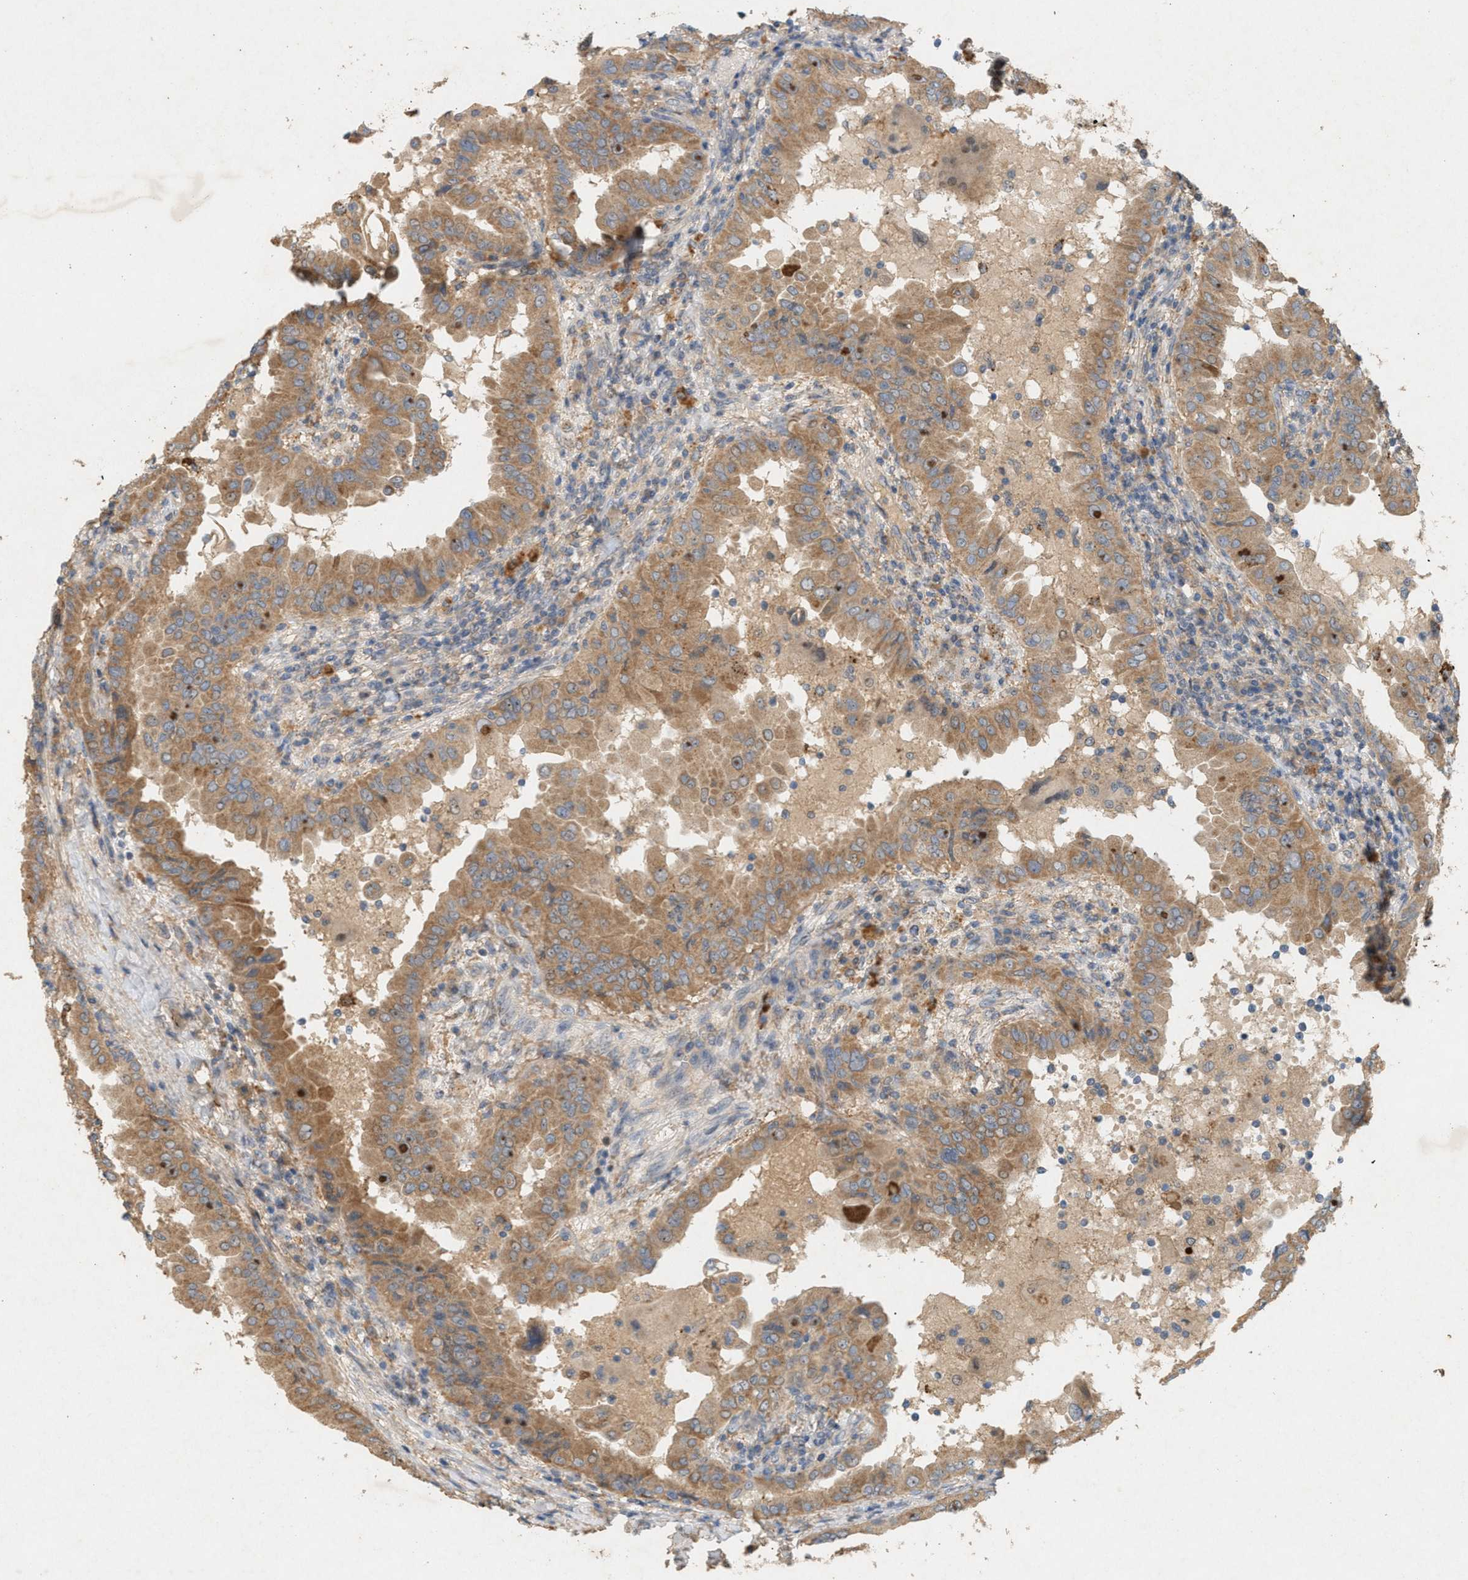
{"staining": {"intensity": "moderate", "quantity": ">75%", "location": "cytoplasmic/membranous"}, "tissue": "thyroid cancer", "cell_type": "Tumor cells", "image_type": "cancer", "snomed": [{"axis": "morphology", "description": "Papillary adenocarcinoma, NOS"}, {"axis": "topography", "description": "Thyroid gland"}], "caption": "Tumor cells show medium levels of moderate cytoplasmic/membranous positivity in approximately >75% of cells in human thyroid cancer. The protein is stained brown, and the nuclei are stained in blue (DAB (3,3'-diaminobenzidine) IHC with brightfield microscopy, high magnification).", "gene": "DCAF7", "patient": {"sex": "male", "age": 33}}